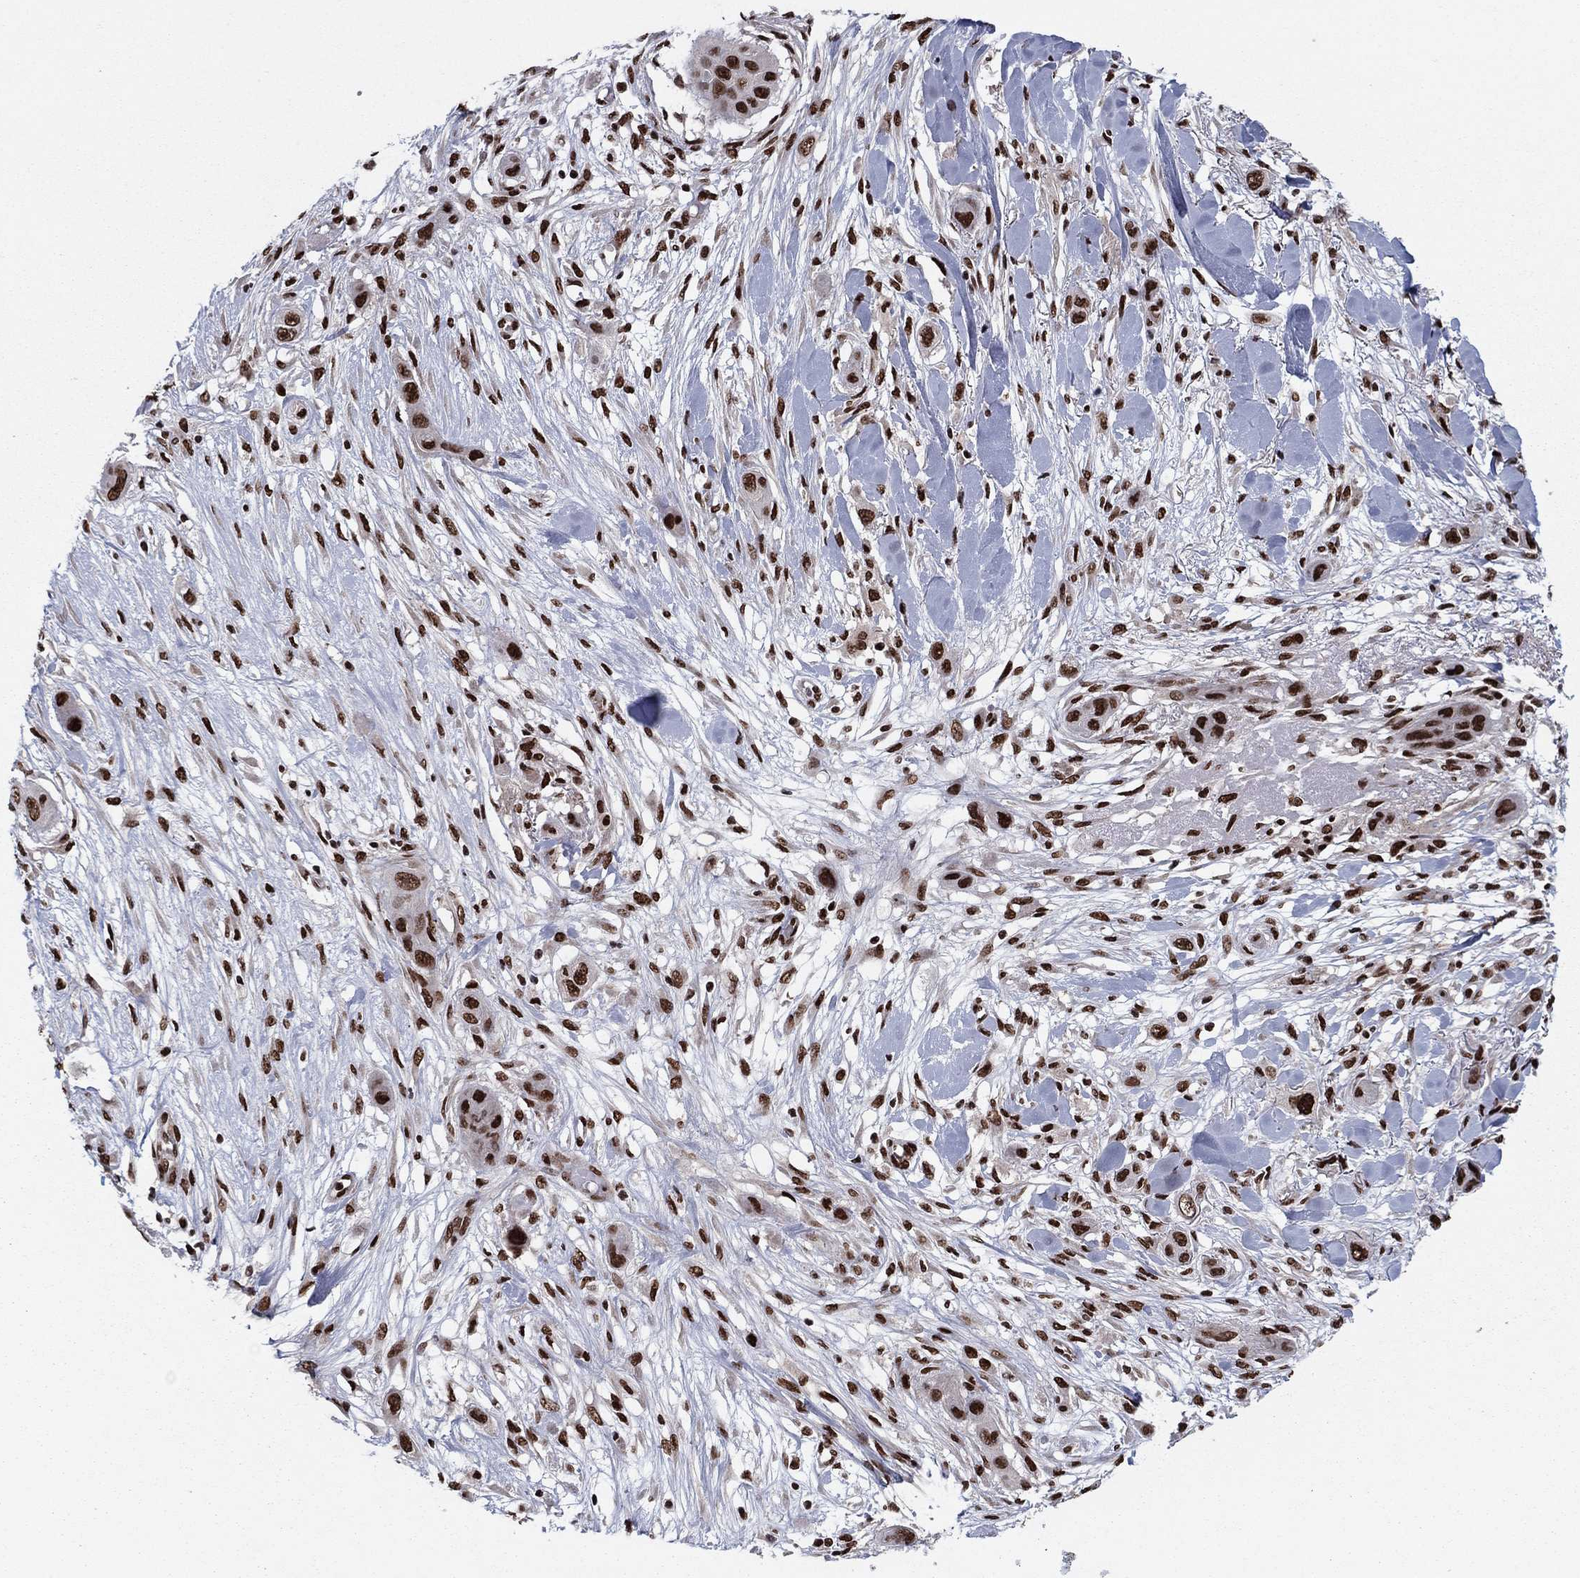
{"staining": {"intensity": "strong", "quantity": ">75%", "location": "nuclear"}, "tissue": "skin cancer", "cell_type": "Tumor cells", "image_type": "cancer", "snomed": [{"axis": "morphology", "description": "Squamous cell carcinoma, NOS"}, {"axis": "topography", "description": "Skin"}], "caption": "Brown immunohistochemical staining in human squamous cell carcinoma (skin) demonstrates strong nuclear positivity in about >75% of tumor cells.", "gene": "USP54", "patient": {"sex": "male", "age": 79}}